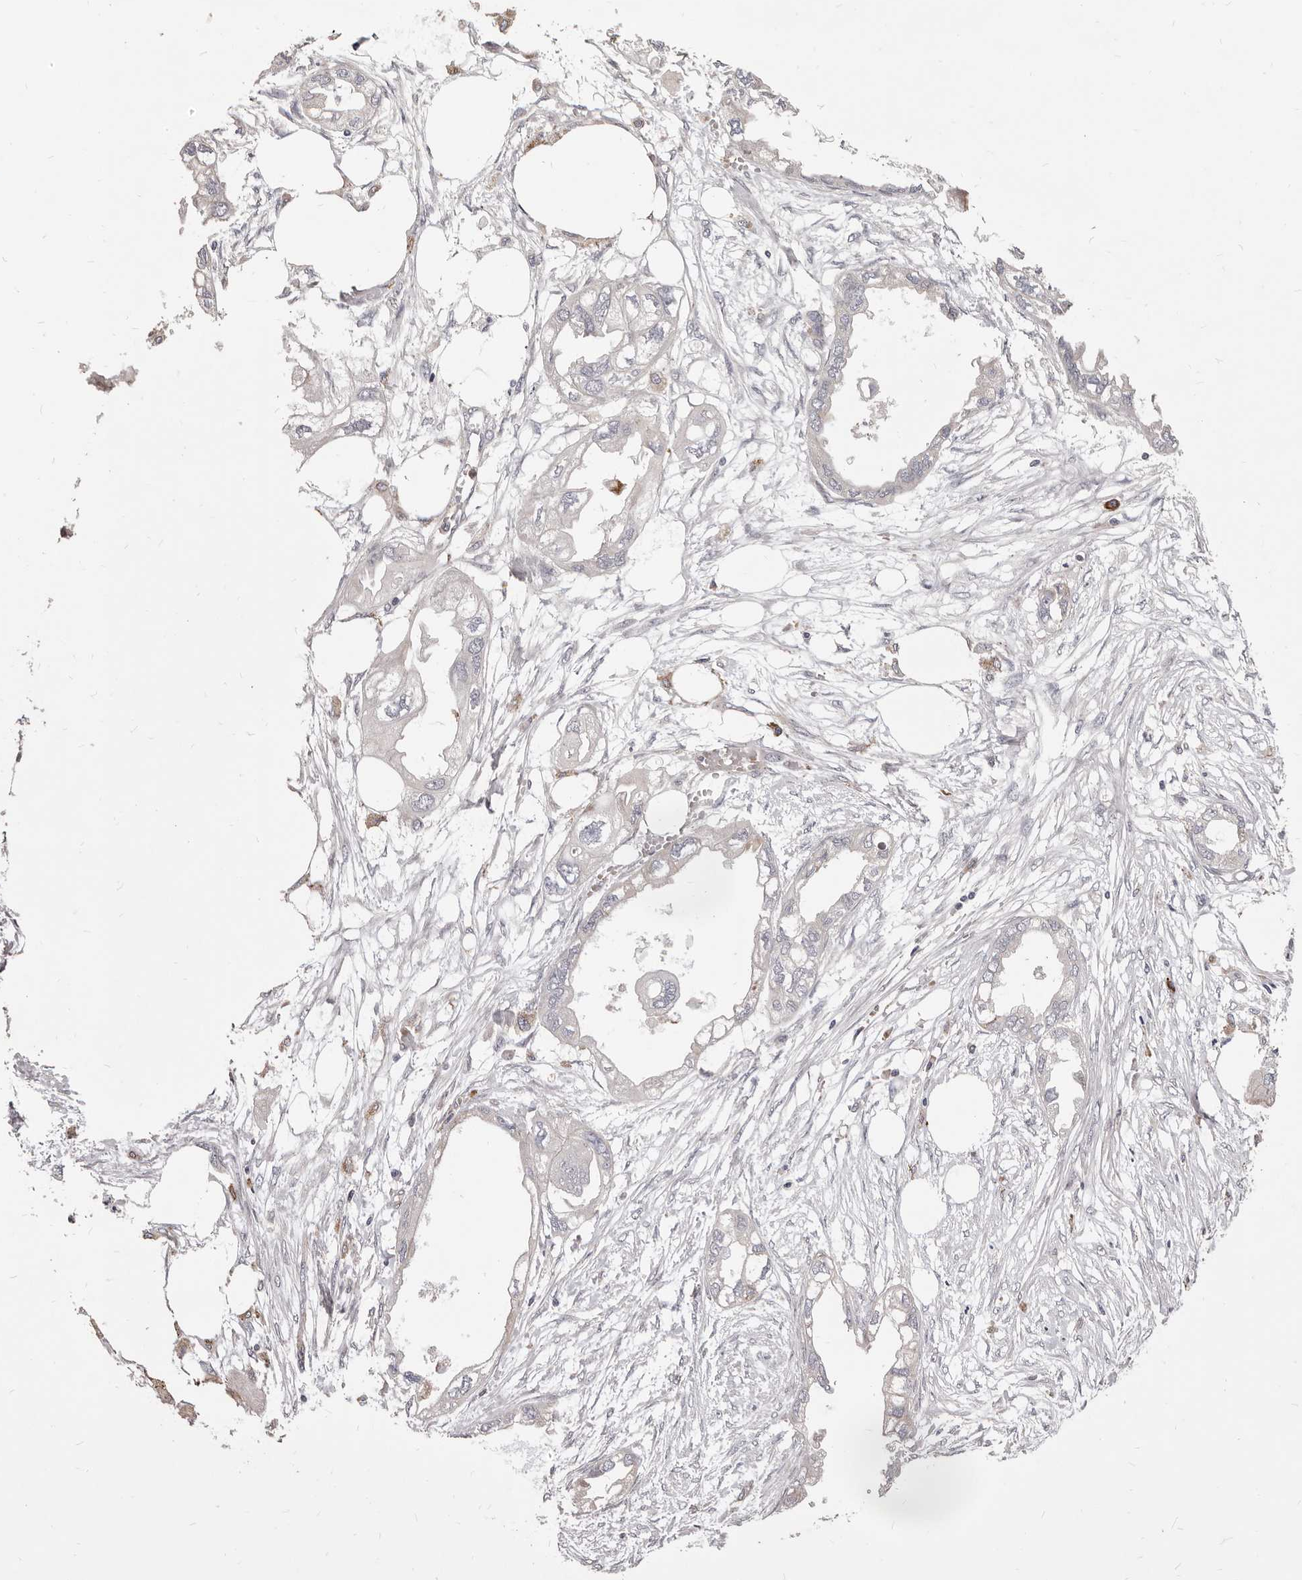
{"staining": {"intensity": "negative", "quantity": "none", "location": "none"}, "tissue": "endometrial cancer", "cell_type": "Tumor cells", "image_type": "cancer", "snomed": [{"axis": "morphology", "description": "Adenocarcinoma, NOS"}, {"axis": "morphology", "description": "Adenocarcinoma, metastatic, NOS"}, {"axis": "topography", "description": "Adipose tissue"}, {"axis": "topography", "description": "Endometrium"}], "caption": "This image is of endometrial cancer stained with immunohistochemistry (IHC) to label a protein in brown with the nuclei are counter-stained blue. There is no positivity in tumor cells.", "gene": "ALPK1", "patient": {"sex": "female", "age": 67}}